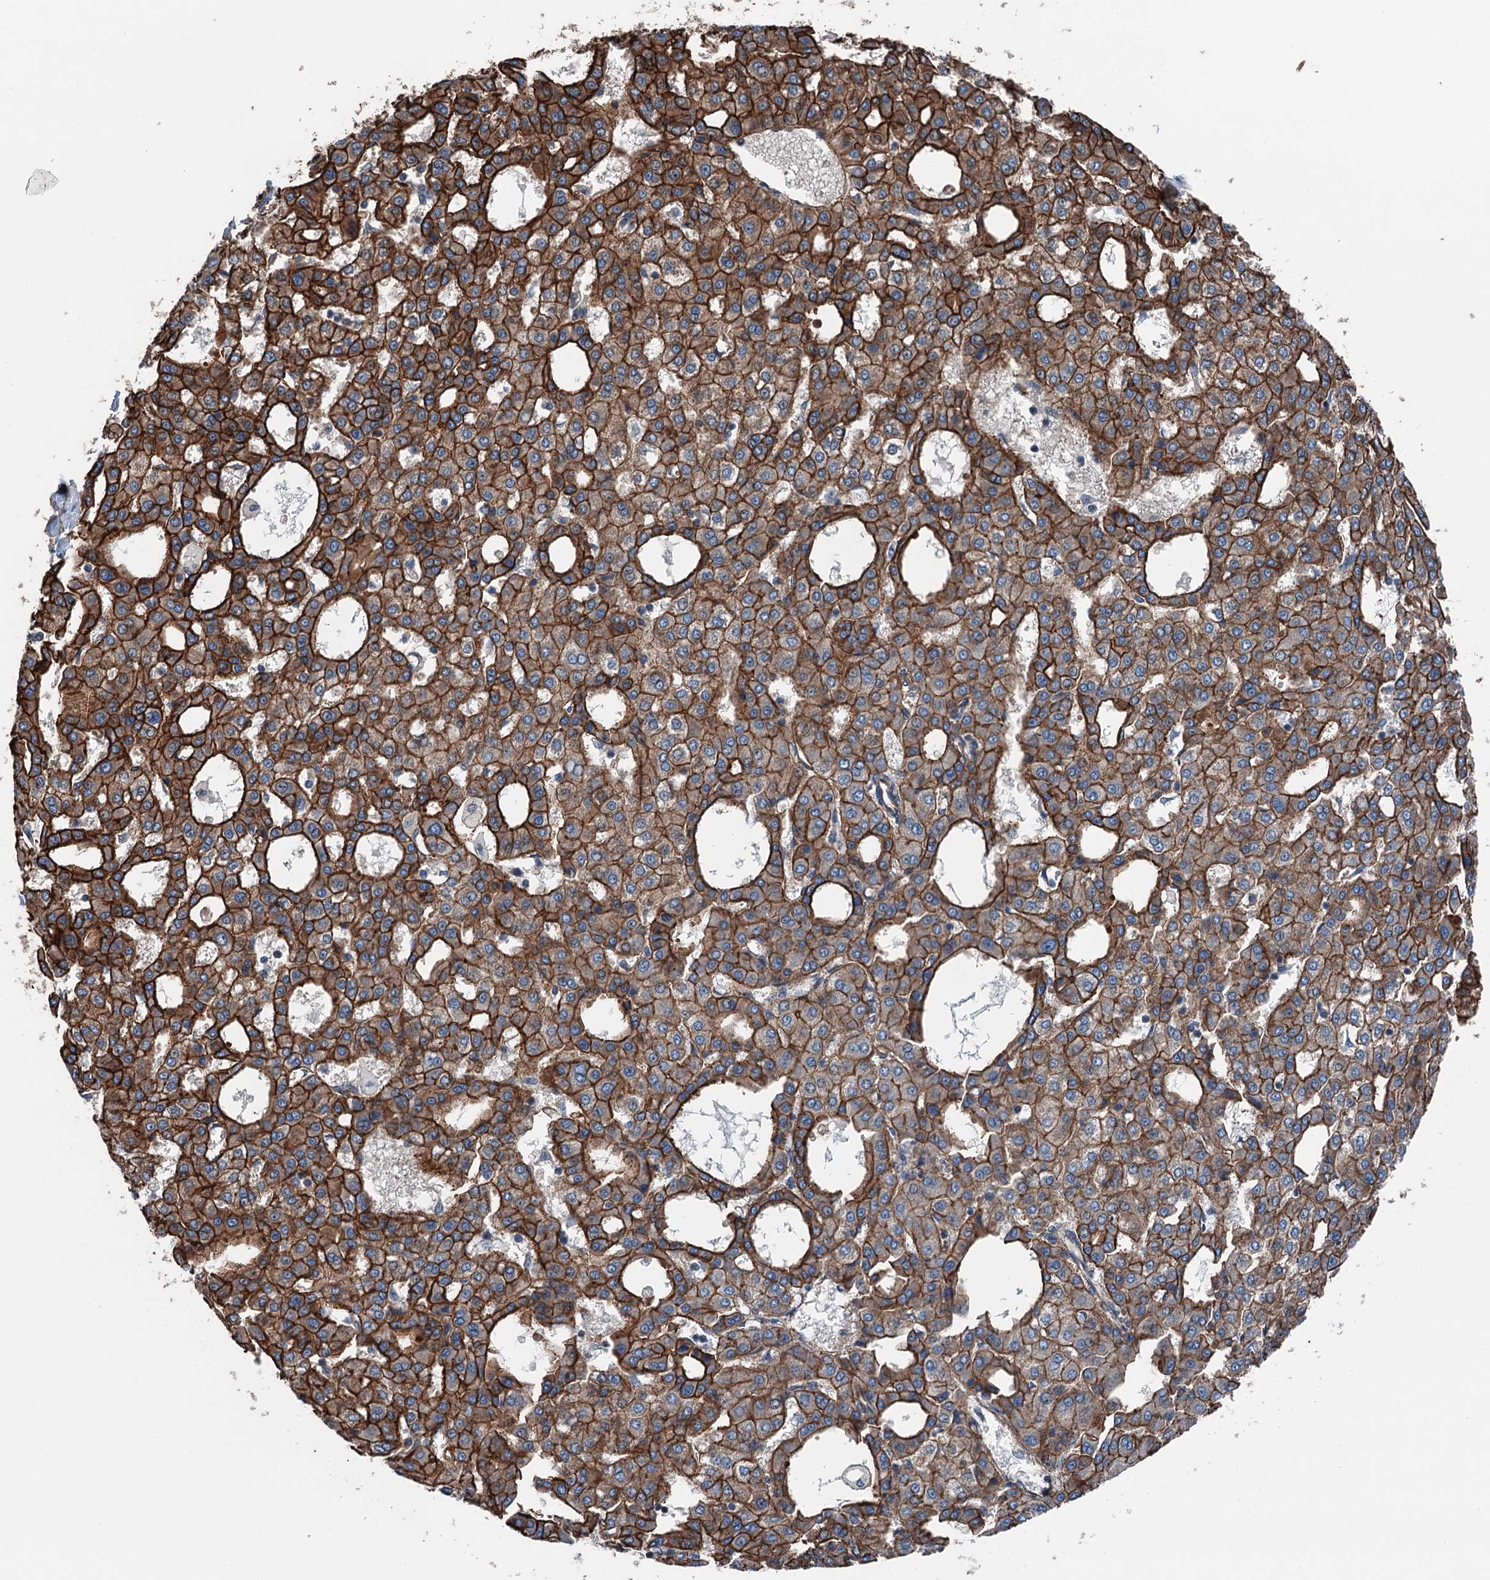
{"staining": {"intensity": "strong", "quantity": ">75%", "location": "cytoplasmic/membranous"}, "tissue": "liver cancer", "cell_type": "Tumor cells", "image_type": "cancer", "snomed": [{"axis": "morphology", "description": "Carcinoma, Hepatocellular, NOS"}, {"axis": "topography", "description": "Liver"}], "caption": "Immunohistochemical staining of human liver hepatocellular carcinoma displays strong cytoplasmic/membranous protein staining in approximately >75% of tumor cells. (DAB = brown stain, brightfield microscopy at high magnification).", "gene": "NMRAL1", "patient": {"sex": "male", "age": 47}}